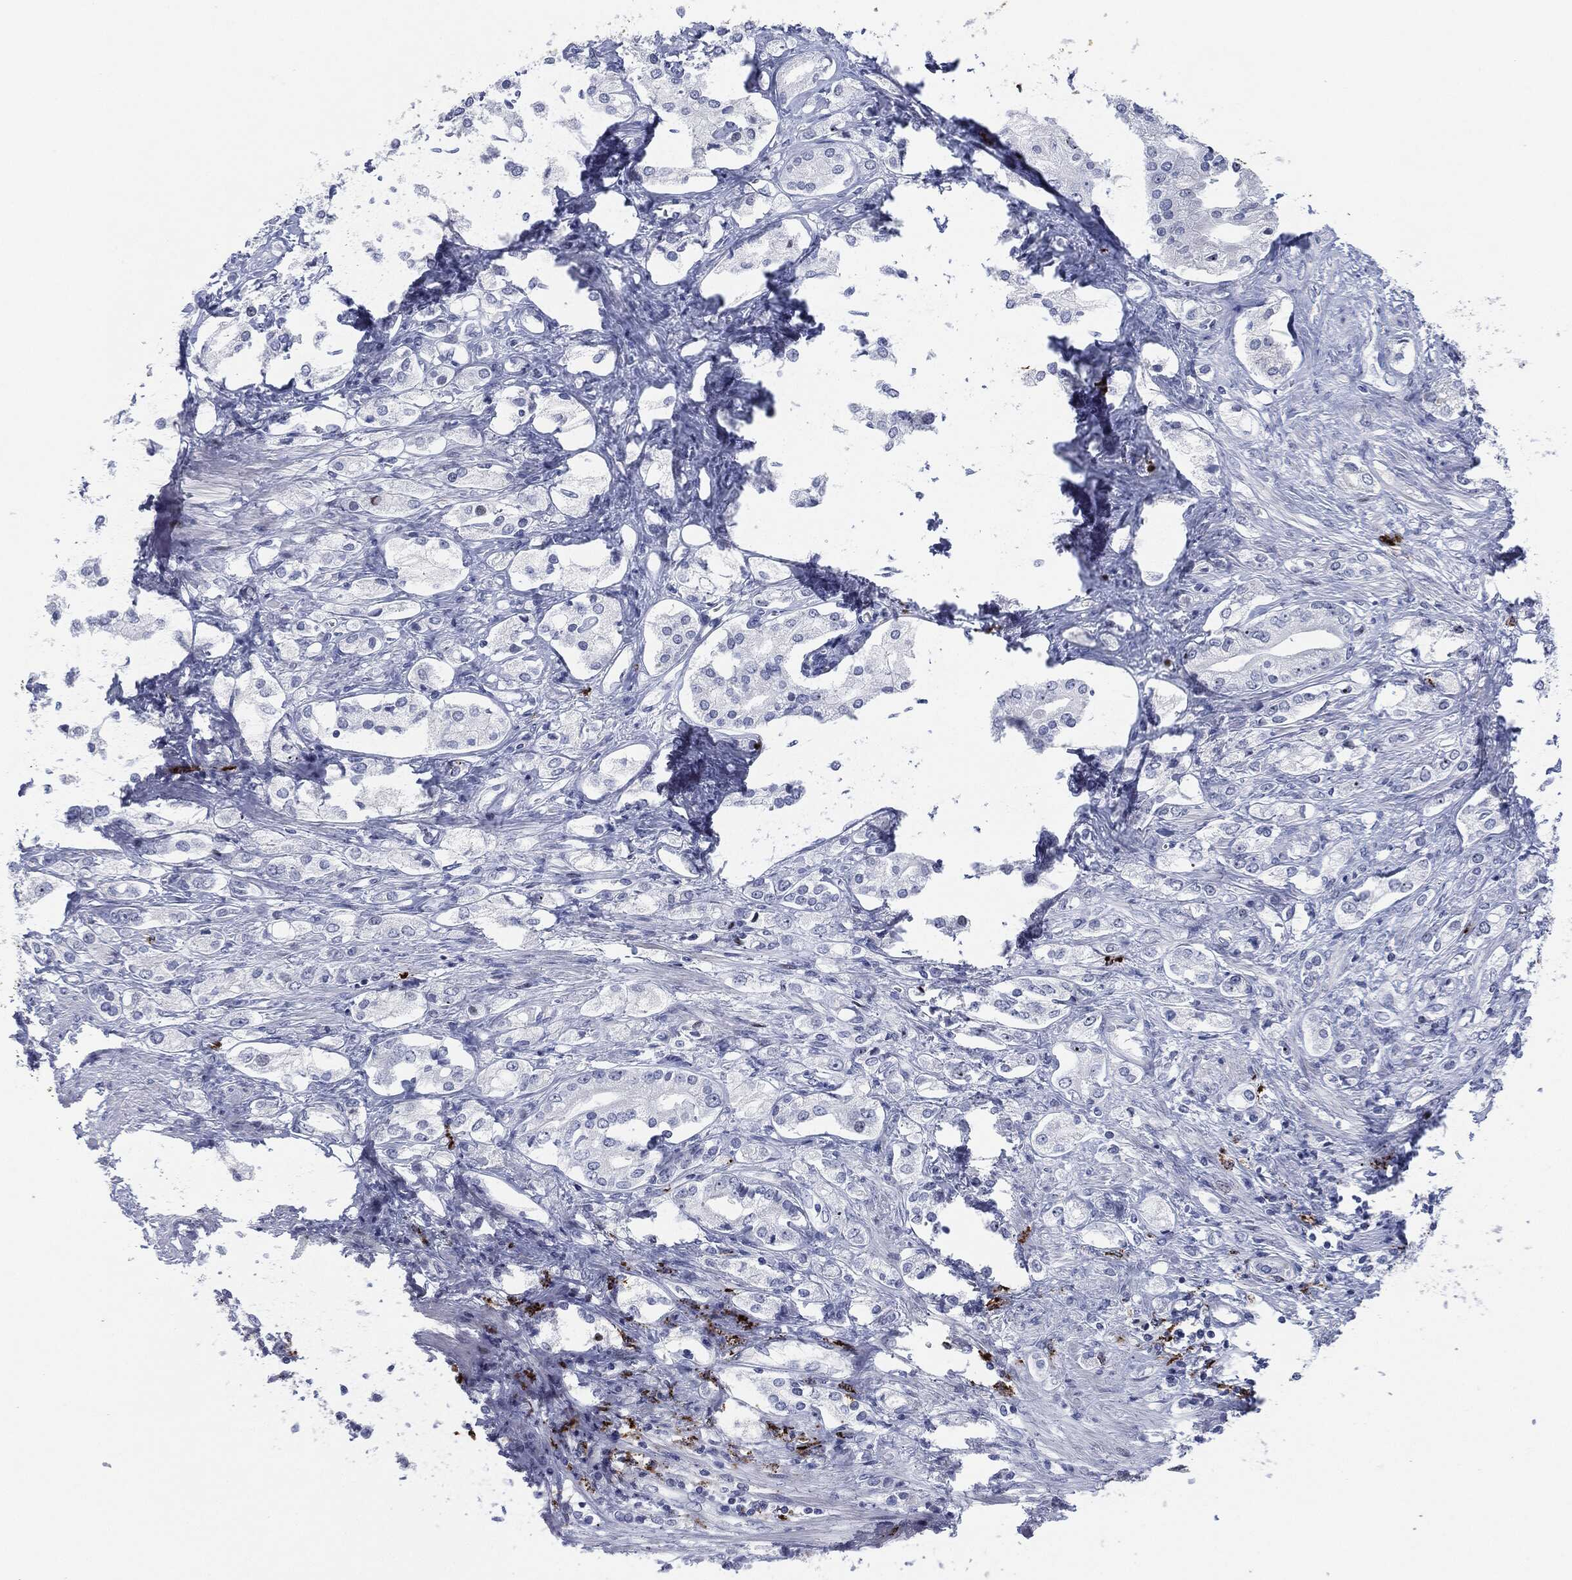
{"staining": {"intensity": "negative", "quantity": "none", "location": "none"}, "tissue": "prostate cancer", "cell_type": "Tumor cells", "image_type": "cancer", "snomed": [{"axis": "morphology", "description": "Adenocarcinoma, NOS"}, {"axis": "topography", "description": "Prostate and seminal vesicle, NOS"}, {"axis": "topography", "description": "Prostate"}], "caption": "Immunohistochemistry of adenocarcinoma (prostate) reveals no expression in tumor cells.", "gene": "MPO", "patient": {"sex": "male", "age": 67}}